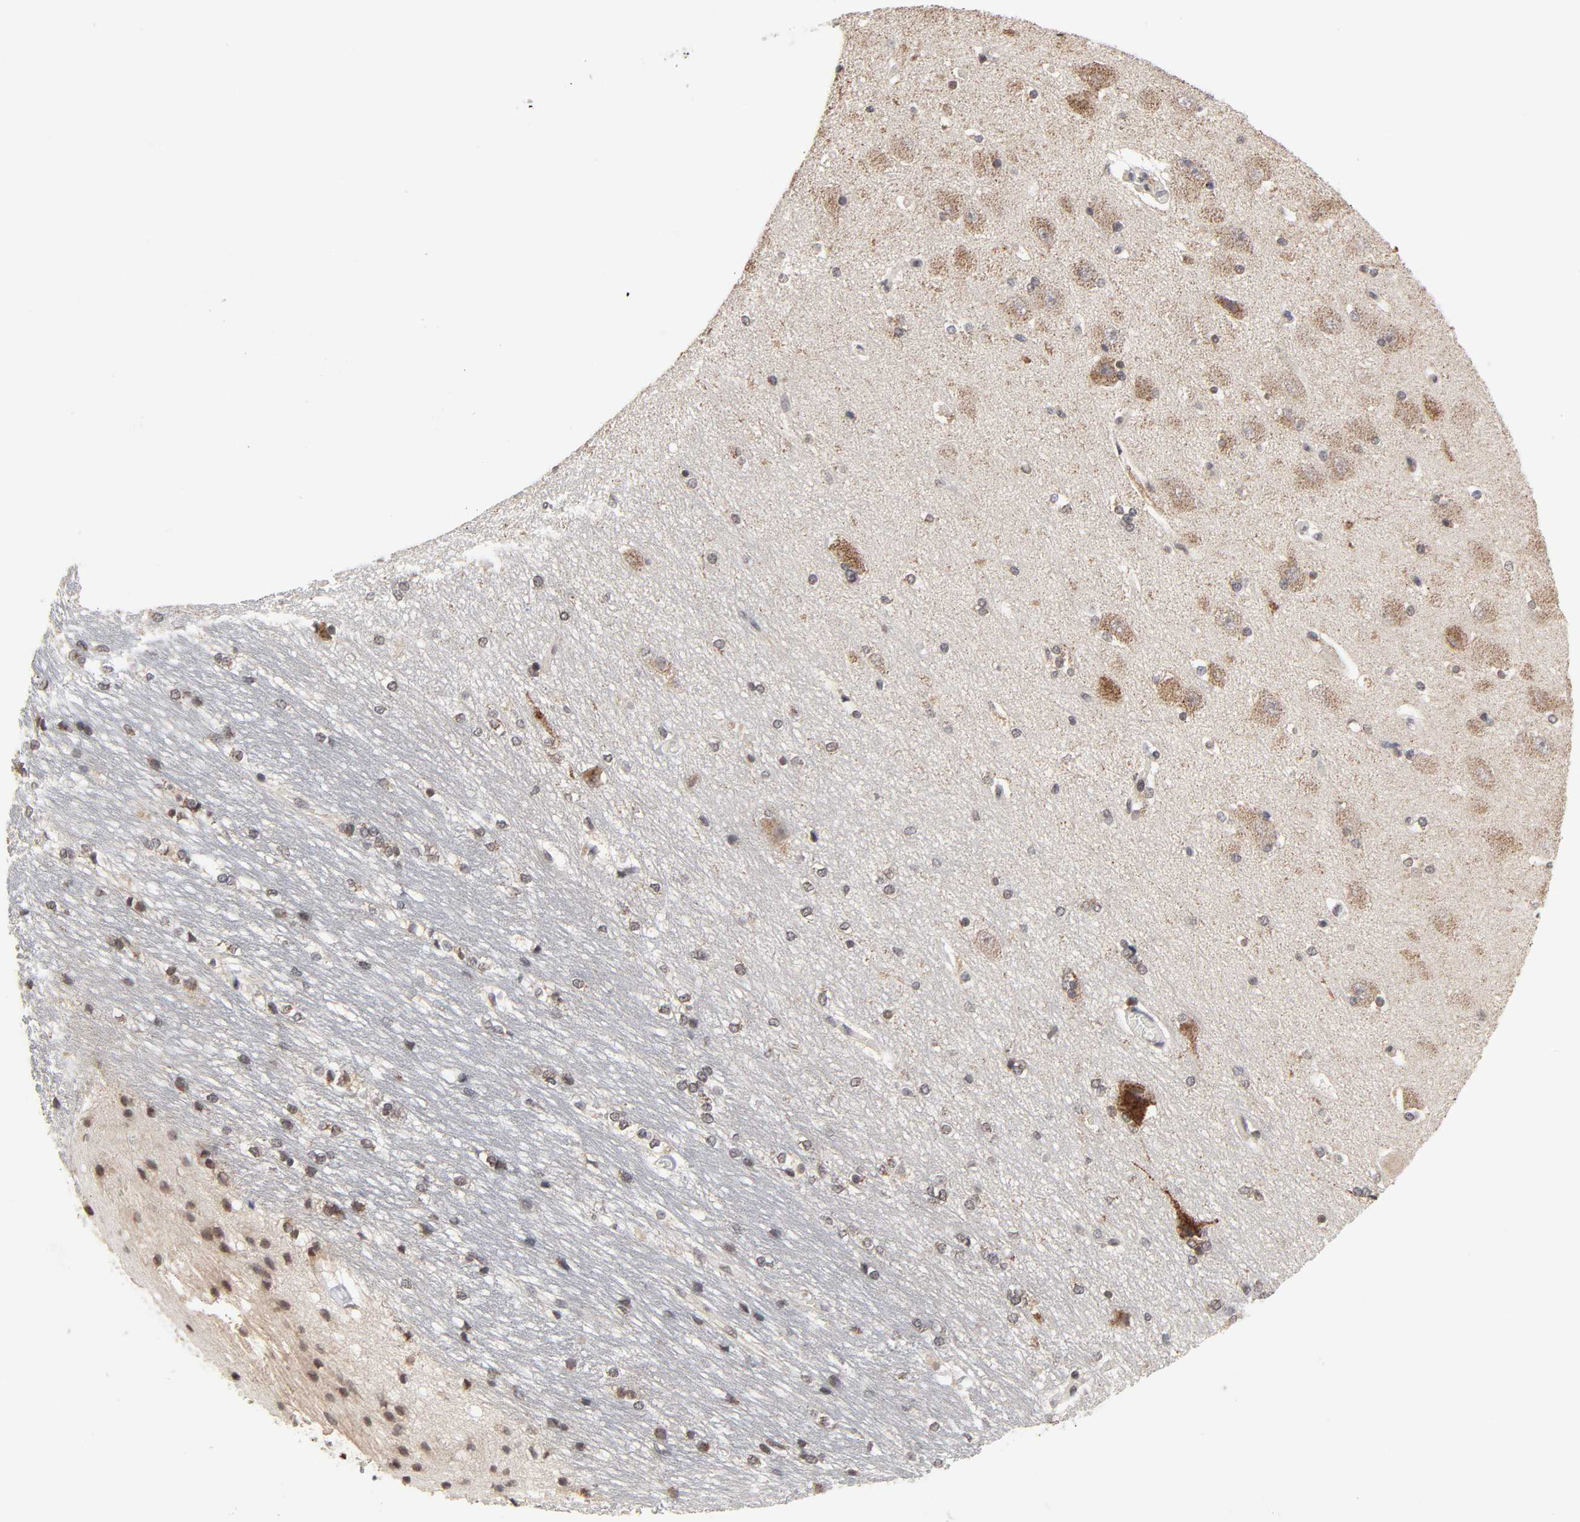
{"staining": {"intensity": "moderate", "quantity": "25%-75%", "location": "cytoplasmic/membranous"}, "tissue": "hippocampus", "cell_type": "Glial cells", "image_type": "normal", "snomed": [{"axis": "morphology", "description": "Normal tissue, NOS"}, {"axis": "topography", "description": "Hippocampus"}], "caption": "Protein positivity by immunohistochemistry (IHC) displays moderate cytoplasmic/membranous staining in approximately 25%-75% of glial cells in normal hippocampus. (DAB IHC with brightfield microscopy, high magnification).", "gene": "AUH", "patient": {"sex": "female", "age": 19}}